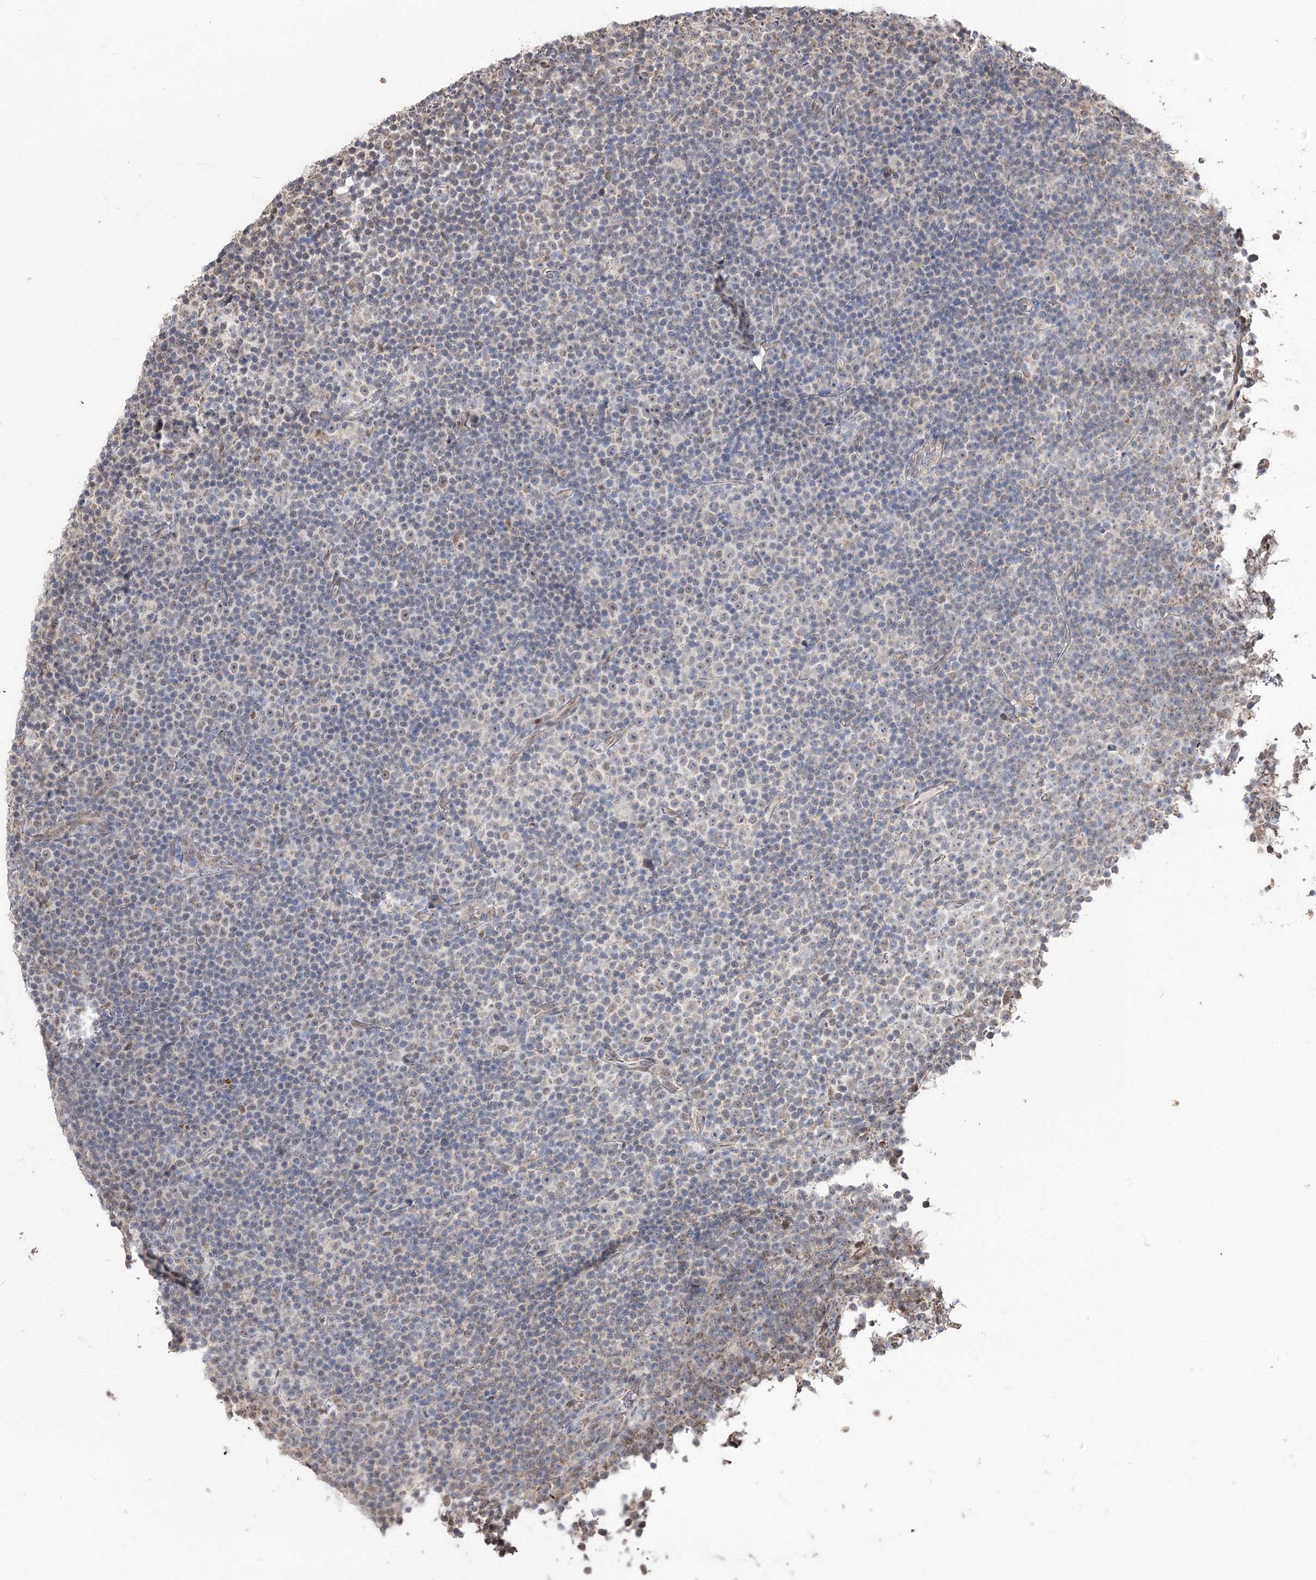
{"staining": {"intensity": "negative", "quantity": "none", "location": "none"}, "tissue": "lymphoma", "cell_type": "Tumor cells", "image_type": "cancer", "snomed": [{"axis": "morphology", "description": "Malignant lymphoma, non-Hodgkin's type, Low grade"}, {"axis": "topography", "description": "Lymph node"}], "caption": "Tumor cells show no significant positivity in low-grade malignant lymphoma, non-Hodgkin's type. (Stains: DAB immunohistochemistry (IHC) with hematoxylin counter stain, Microscopy: brightfield microscopy at high magnification).", "gene": "RUFY4", "patient": {"sex": "female", "age": 67}}